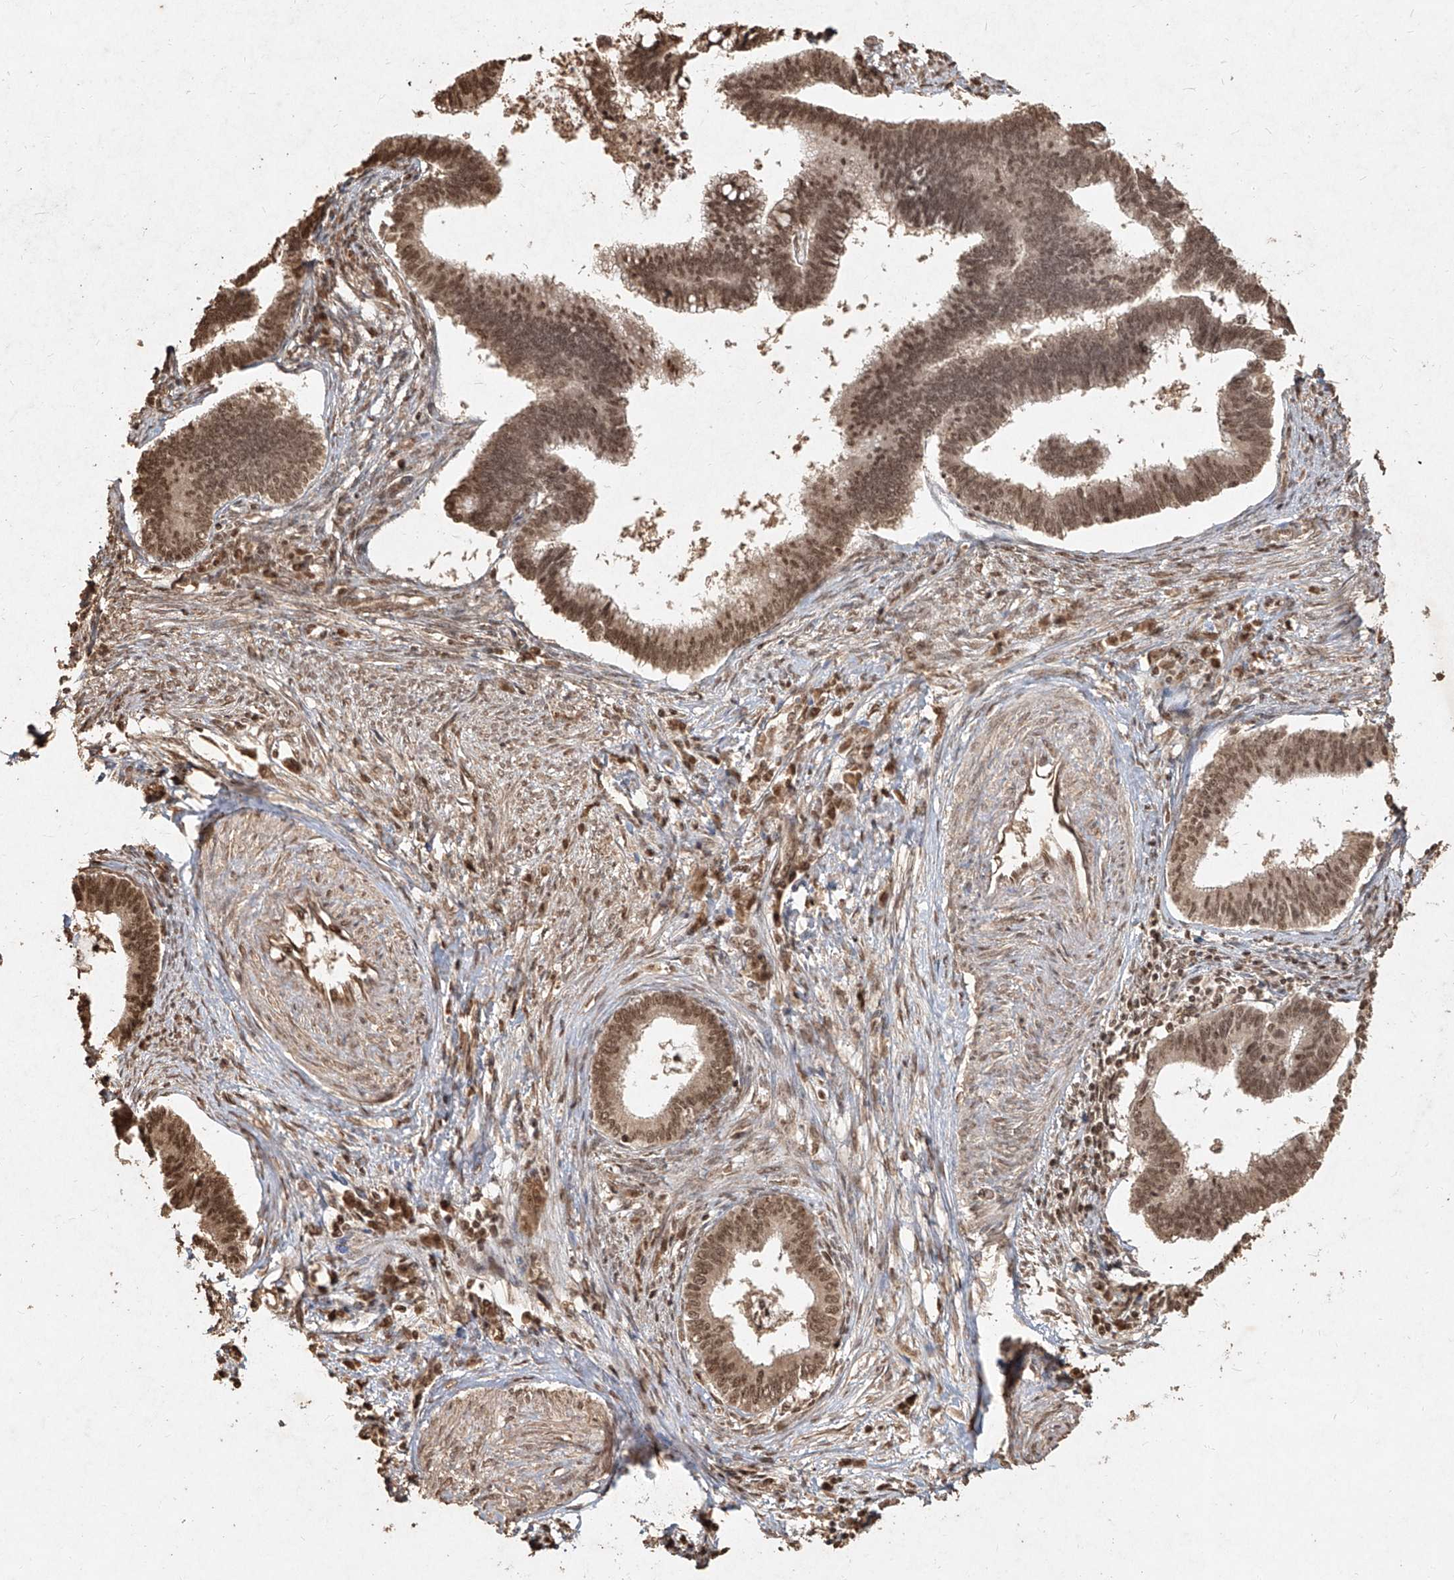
{"staining": {"intensity": "moderate", "quantity": ">75%", "location": "nuclear"}, "tissue": "cervical cancer", "cell_type": "Tumor cells", "image_type": "cancer", "snomed": [{"axis": "morphology", "description": "Adenocarcinoma, NOS"}, {"axis": "topography", "description": "Cervix"}], "caption": "Moderate nuclear staining for a protein is present in about >75% of tumor cells of cervical cancer (adenocarcinoma) using immunohistochemistry (IHC).", "gene": "UBE2K", "patient": {"sex": "female", "age": 36}}